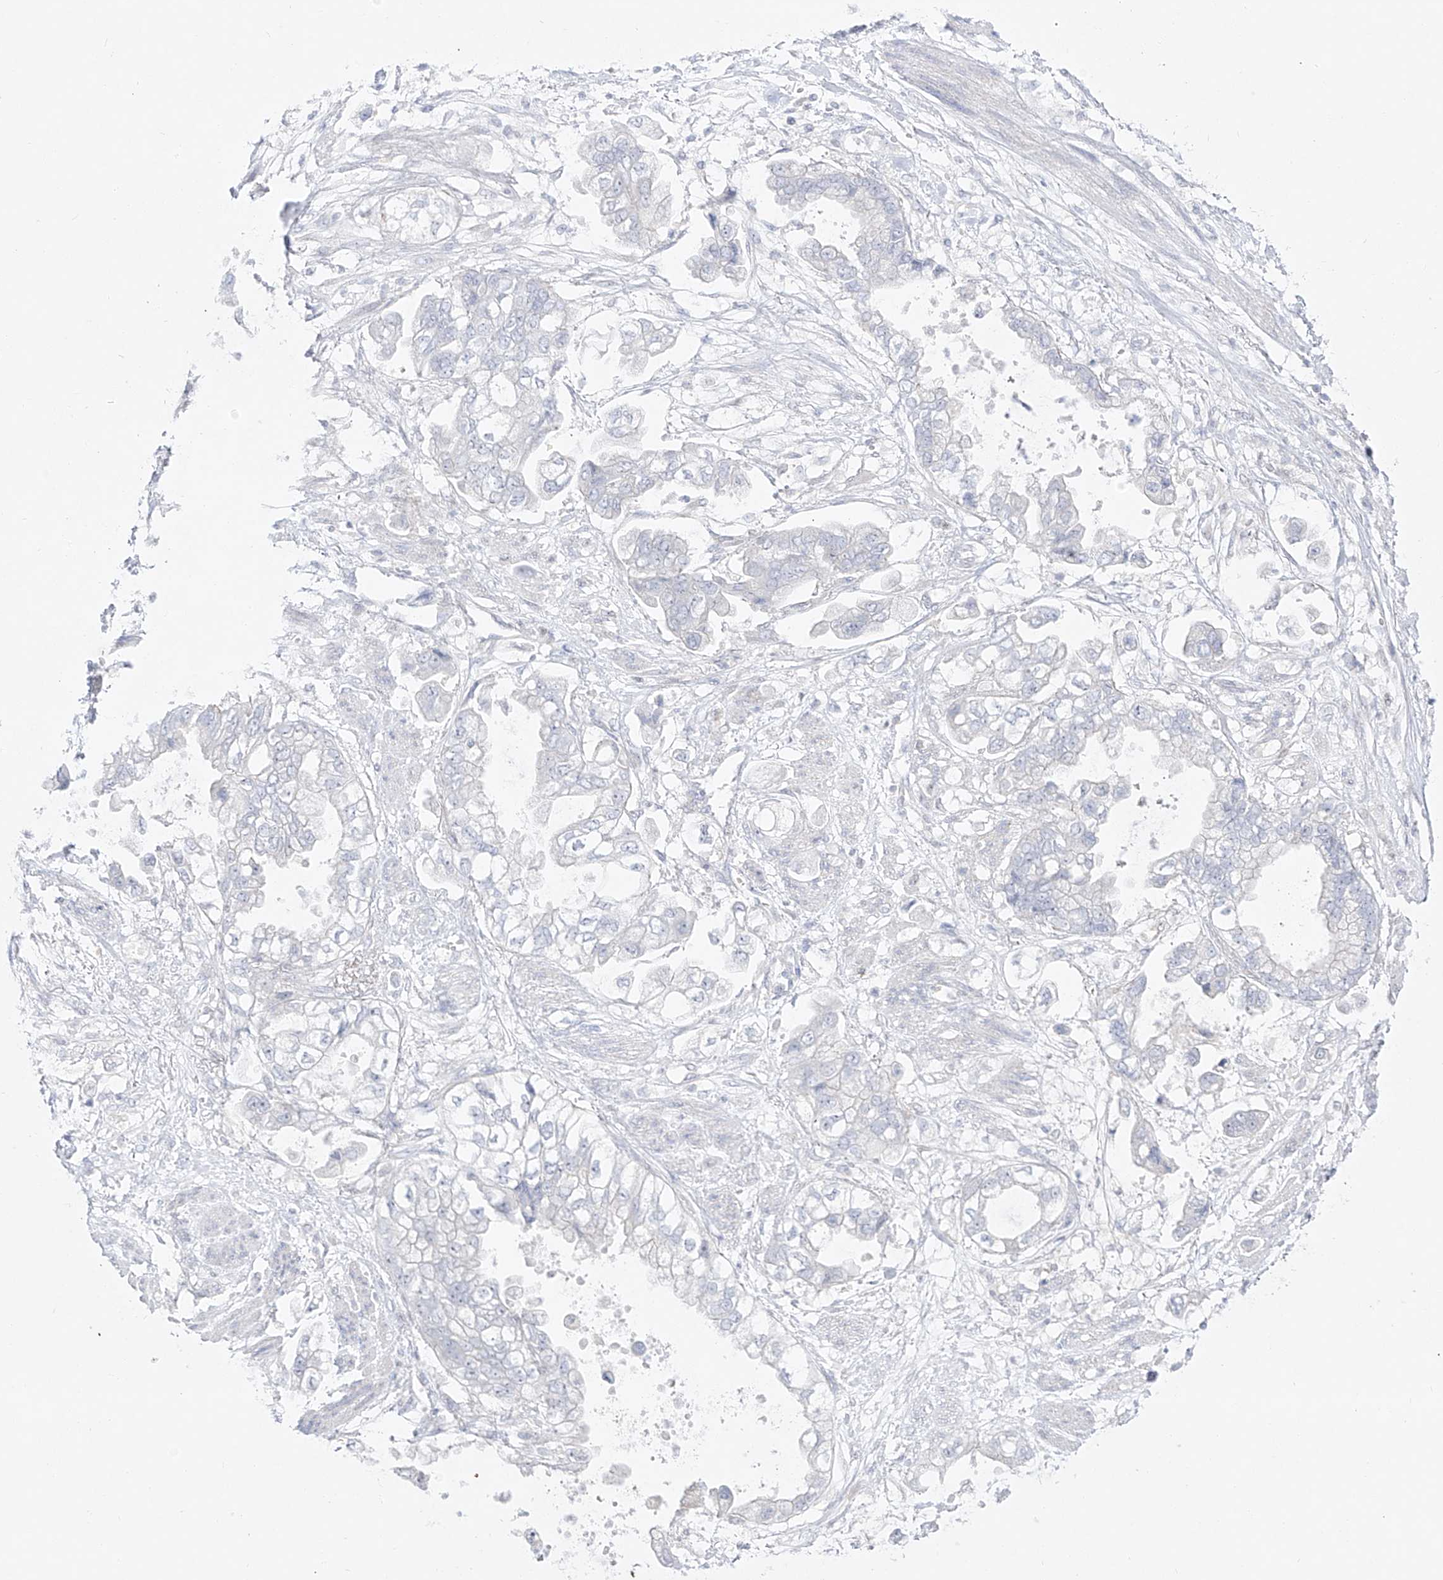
{"staining": {"intensity": "negative", "quantity": "none", "location": "none"}, "tissue": "stomach cancer", "cell_type": "Tumor cells", "image_type": "cancer", "snomed": [{"axis": "morphology", "description": "Adenocarcinoma, NOS"}, {"axis": "topography", "description": "Stomach"}], "caption": "Stomach adenocarcinoma stained for a protein using immunohistochemistry exhibits no expression tumor cells.", "gene": "DMKN", "patient": {"sex": "male", "age": 62}}